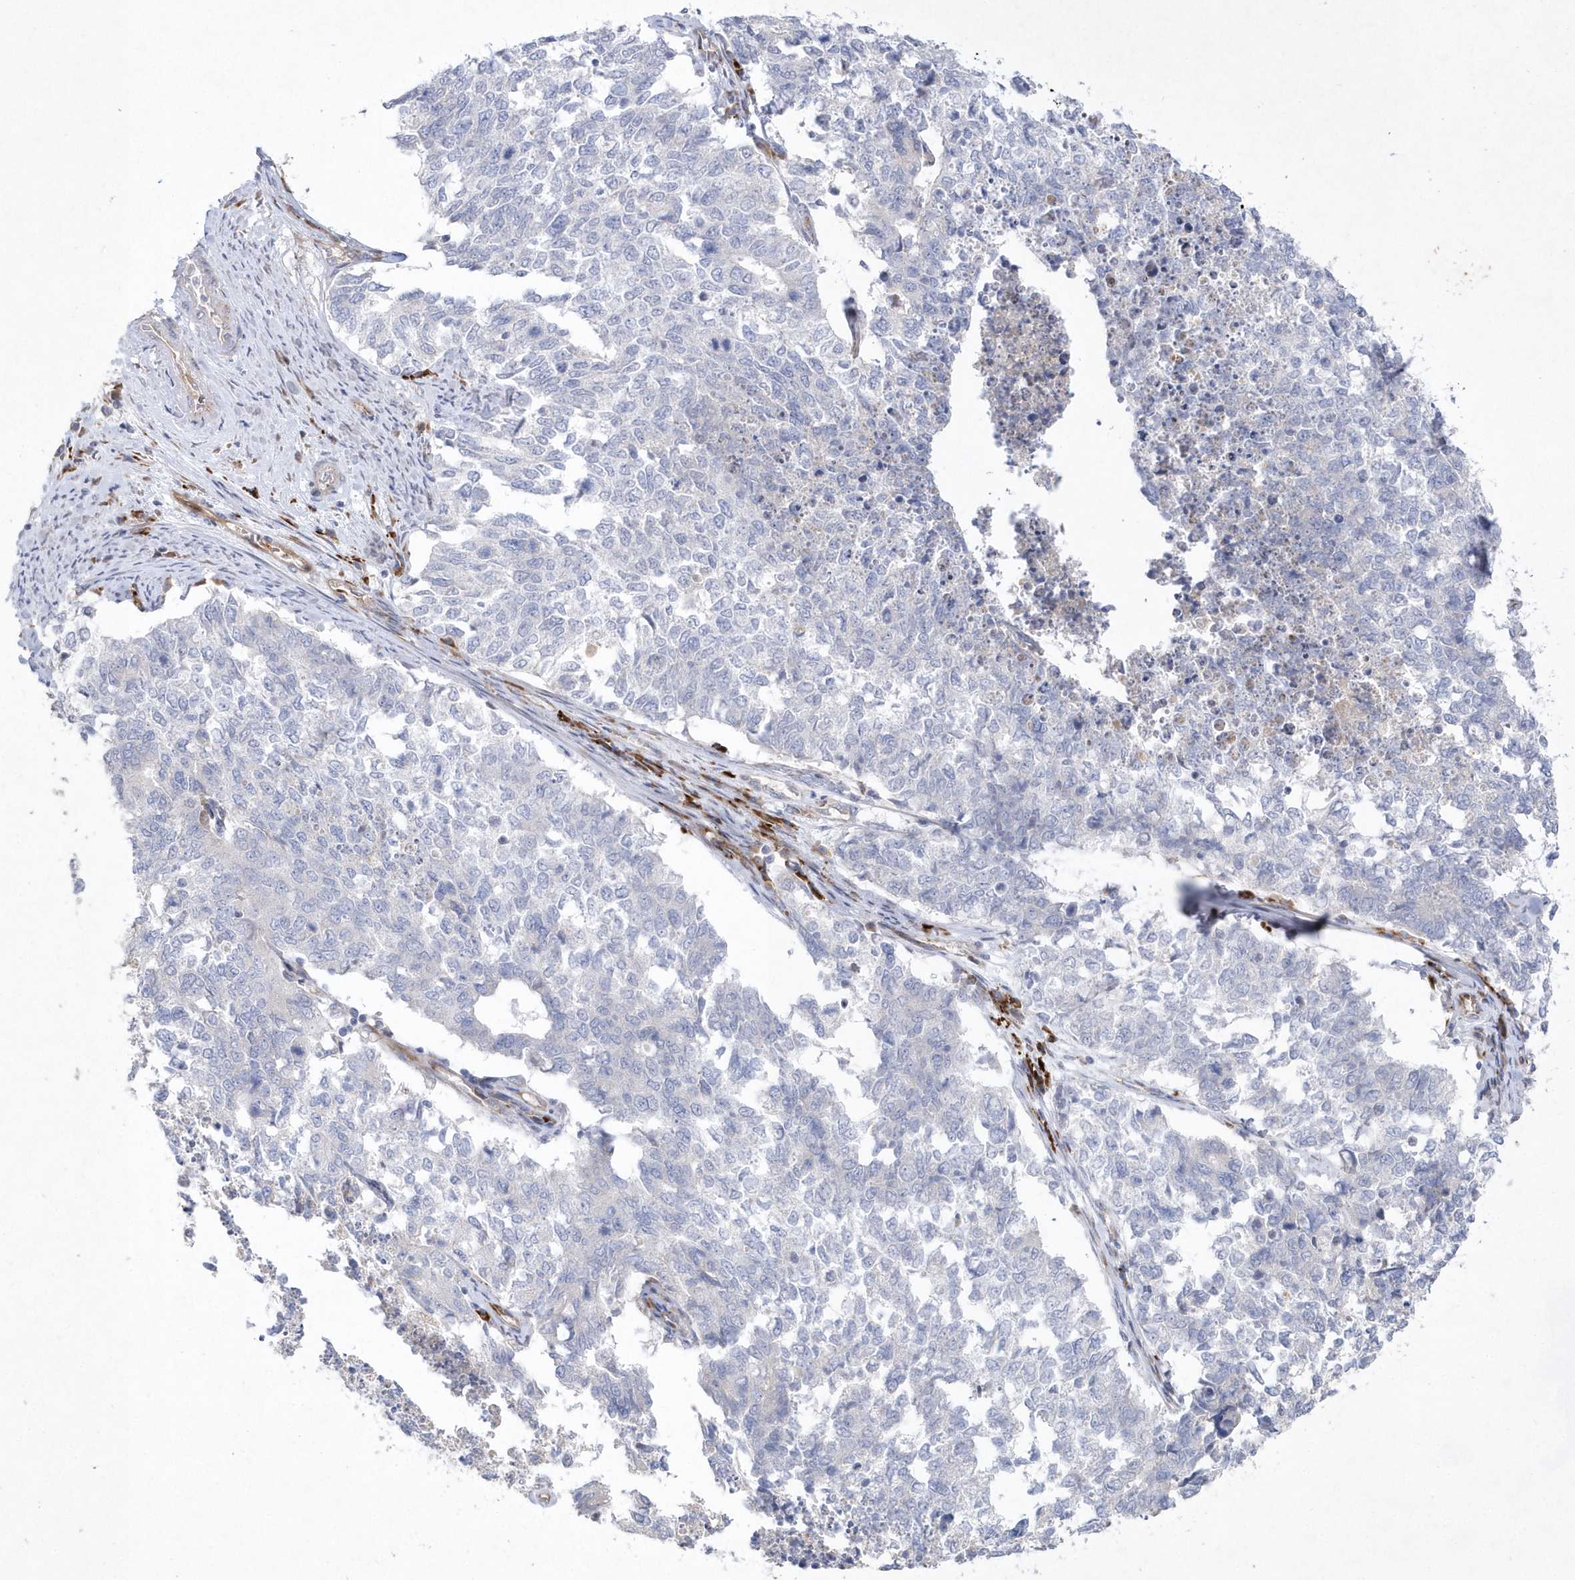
{"staining": {"intensity": "negative", "quantity": "none", "location": "none"}, "tissue": "cervical cancer", "cell_type": "Tumor cells", "image_type": "cancer", "snomed": [{"axis": "morphology", "description": "Squamous cell carcinoma, NOS"}, {"axis": "topography", "description": "Cervix"}], "caption": "This is an immunohistochemistry photomicrograph of human cervical cancer (squamous cell carcinoma). There is no expression in tumor cells.", "gene": "TMEM132B", "patient": {"sex": "female", "age": 63}}